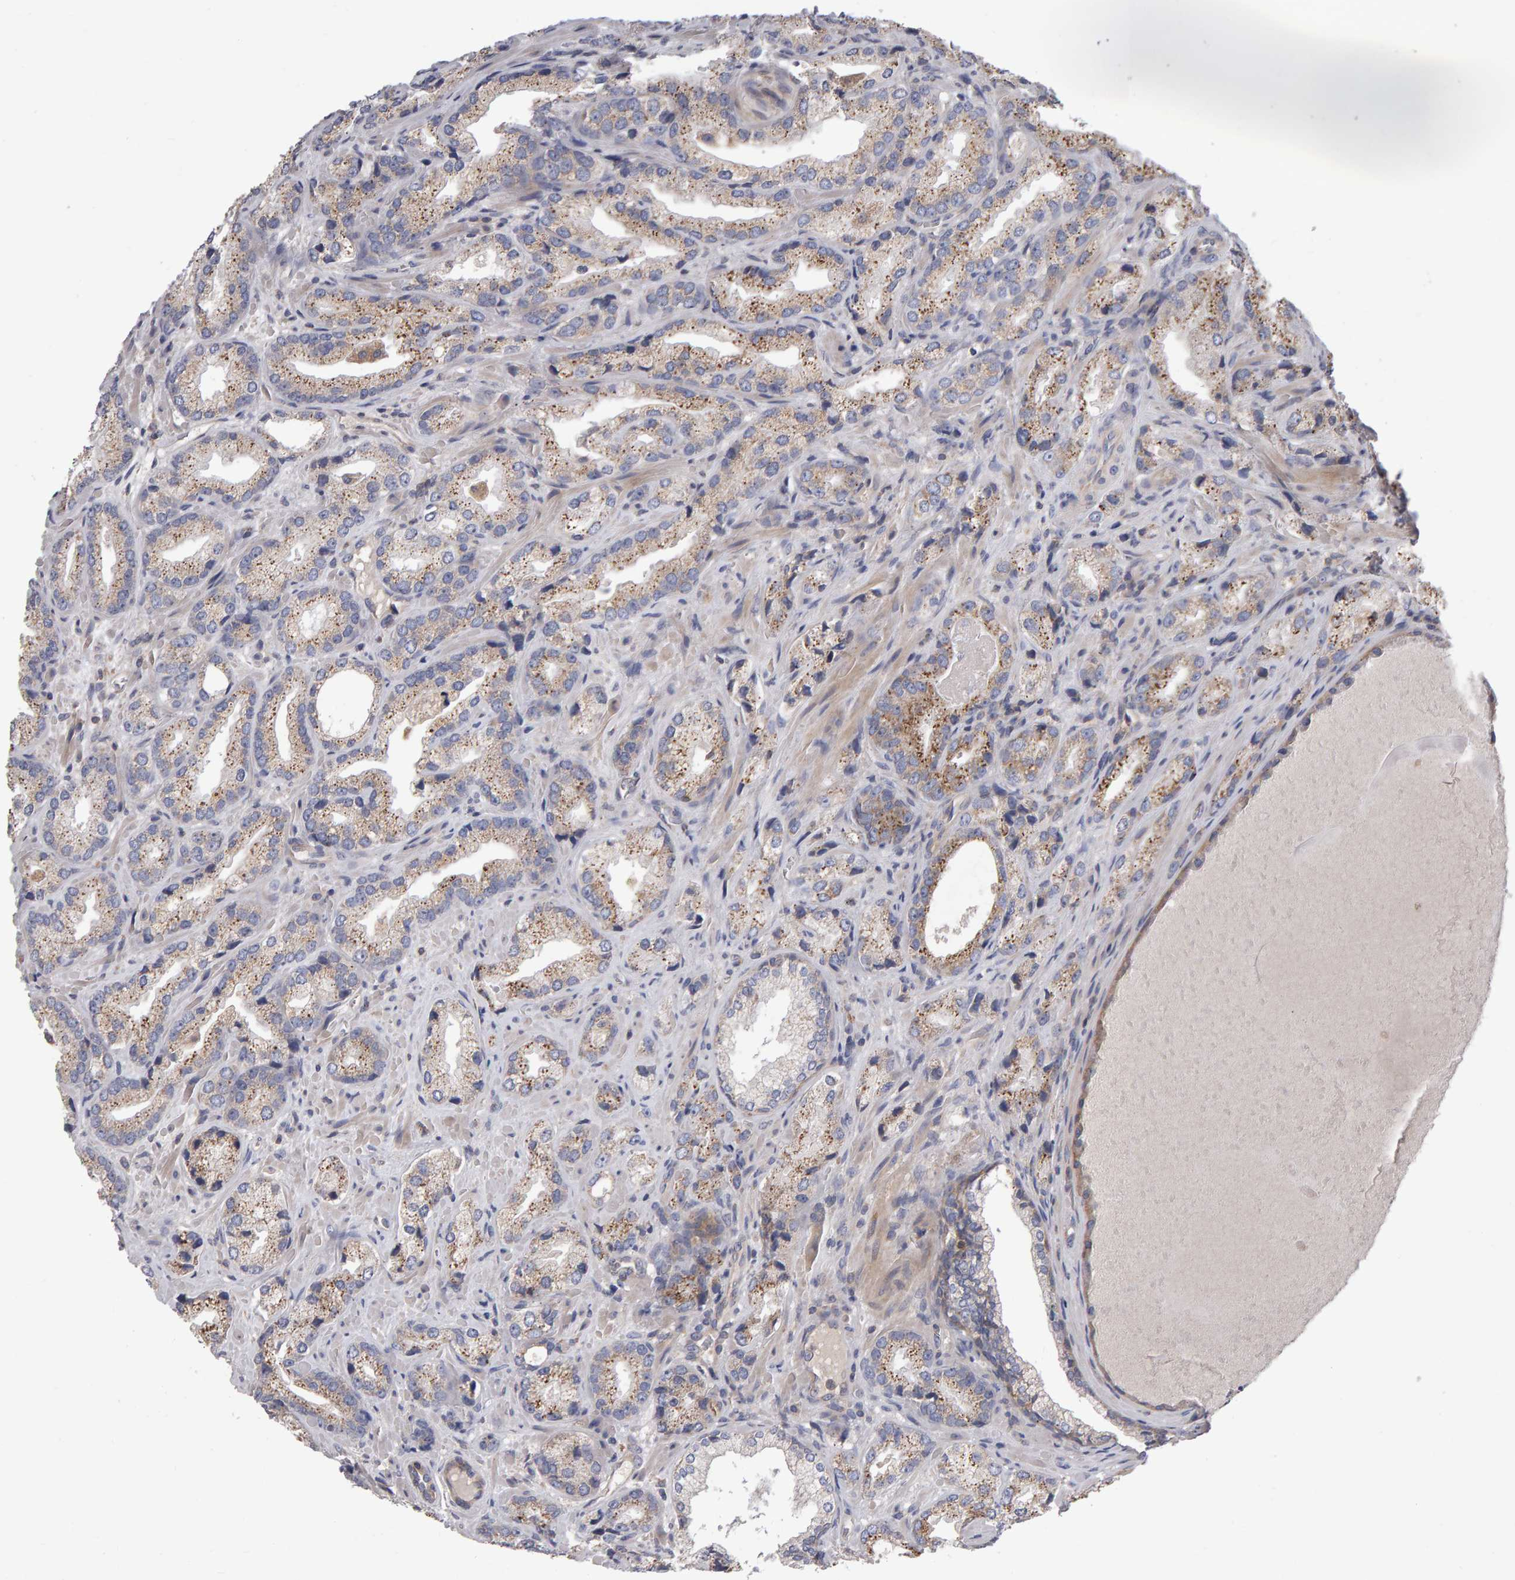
{"staining": {"intensity": "moderate", "quantity": ">75%", "location": "cytoplasmic/membranous"}, "tissue": "prostate cancer", "cell_type": "Tumor cells", "image_type": "cancer", "snomed": [{"axis": "morphology", "description": "Adenocarcinoma, High grade"}, {"axis": "topography", "description": "Prostate"}], "caption": "Immunohistochemistry (IHC) image of neoplastic tissue: human prostate cancer (adenocarcinoma (high-grade)) stained using IHC demonstrates medium levels of moderate protein expression localized specifically in the cytoplasmic/membranous of tumor cells, appearing as a cytoplasmic/membranous brown color.", "gene": "PGS1", "patient": {"sex": "male", "age": 63}}